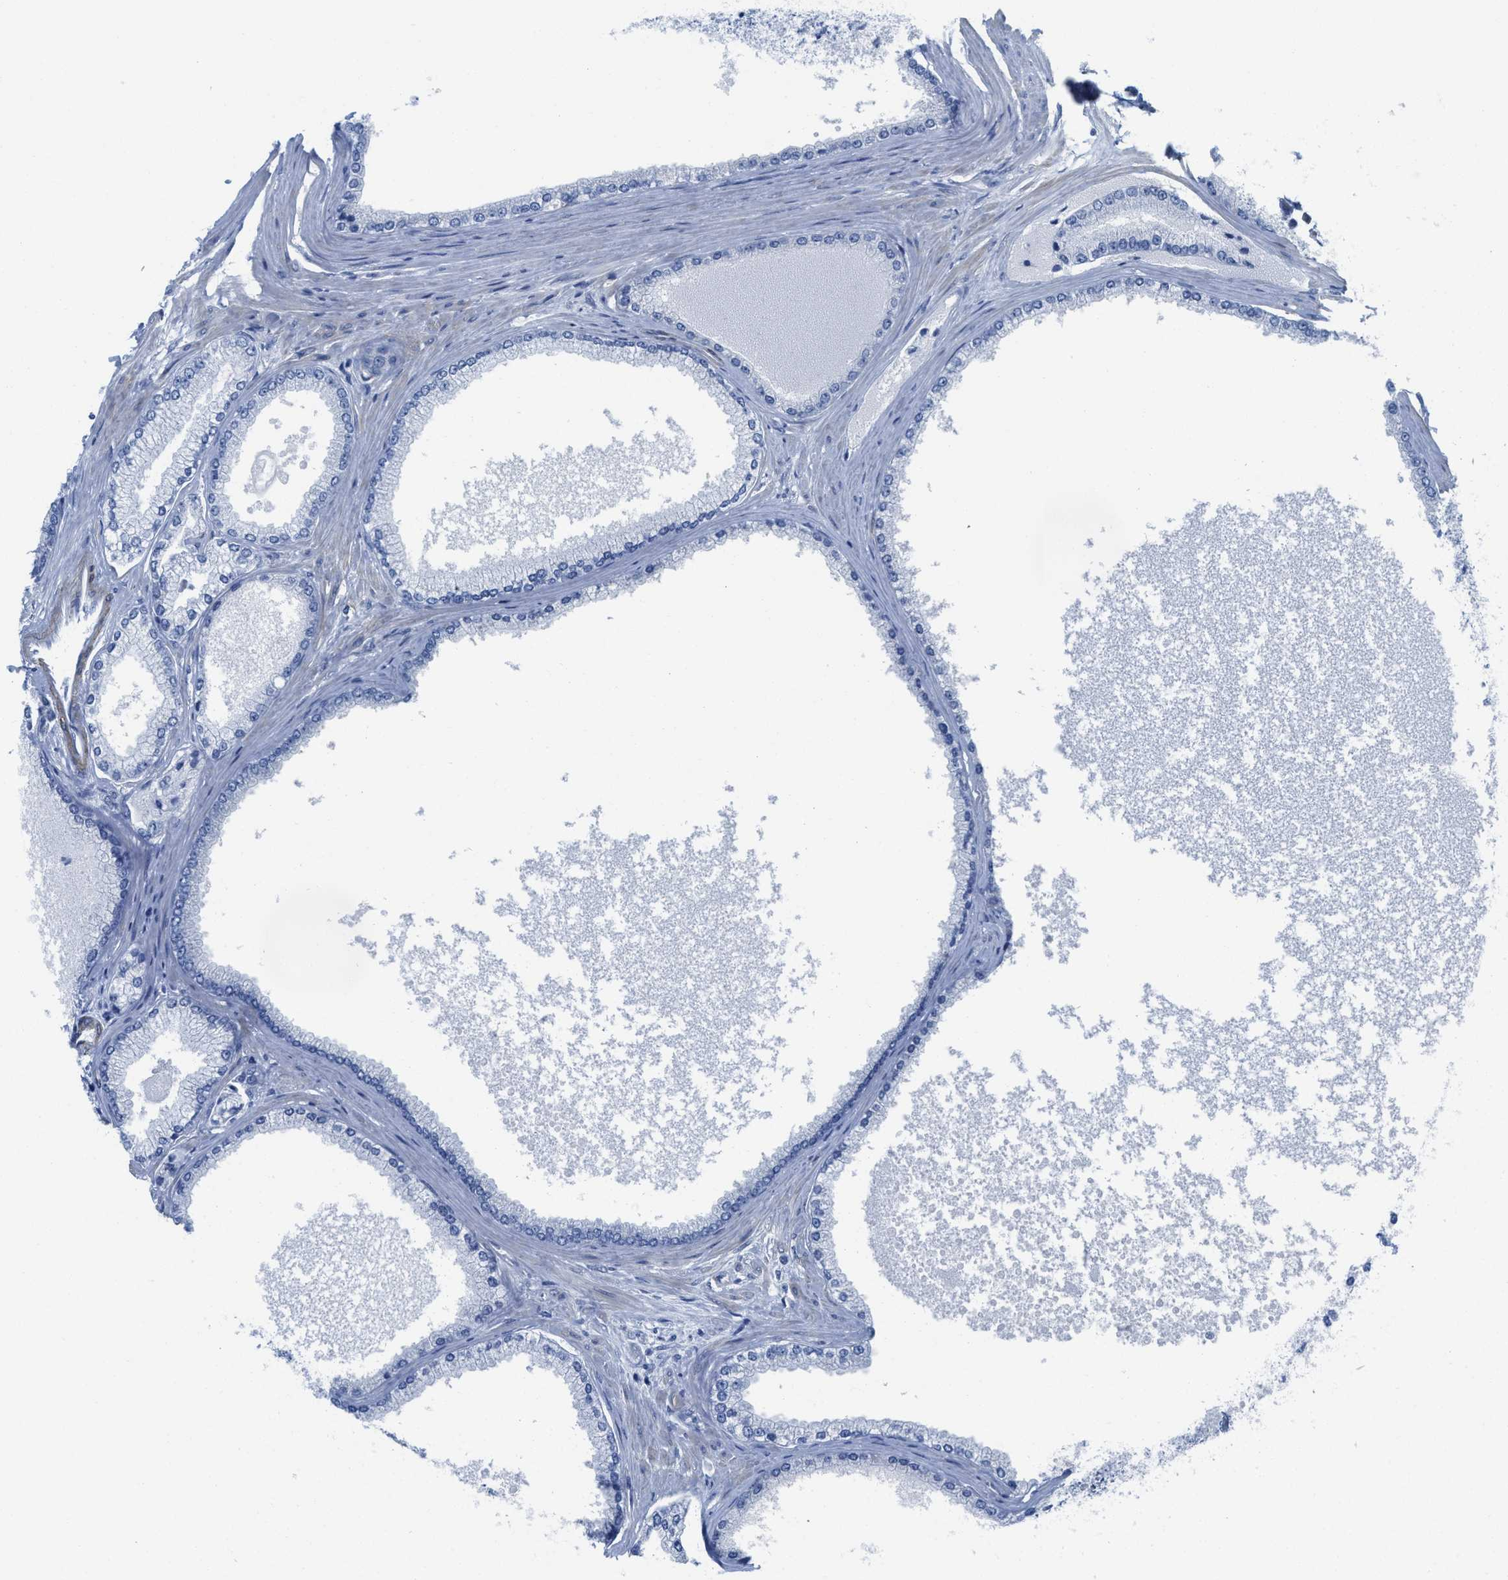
{"staining": {"intensity": "negative", "quantity": "none", "location": "none"}, "tissue": "prostate cancer", "cell_type": "Tumor cells", "image_type": "cancer", "snomed": [{"axis": "morphology", "description": "Adenocarcinoma, High grade"}, {"axis": "topography", "description": "Prostate"}], "caption": "This is an immunohistochemistry image of prostate cancer (adenocarcinoma (high-grade)). There is no staining in tumor cells.", "gene": "TUB", "patient": {"sex": "male", "age": 61}}